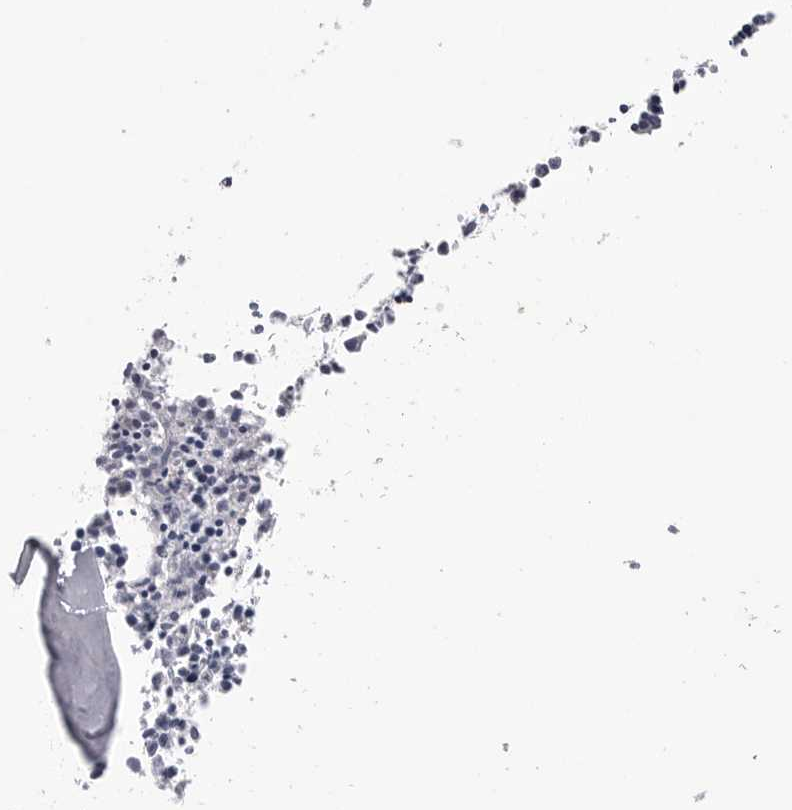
{"staining": {"intensity": "weak", "quantity": "<25%", "location": "cytoplasmic/membranous"}, "tissue": "bone marrow", "cell_type": "Hematopoietic cells", "image_type": "normal", "snomed": [{"axis": "morphology", "description": "Normal tissue, NOS"}, {"axis": "morphology", "description": "Inflammation, NOS"}, {"axis": "topography", "description": "Bone marrow"}], "caption": "Immunohistochemical staining of unremarkable human bone marrow displays no significant expression in hematopoietic cells. Nuclei are stained in blue.", "gene": "DLGAP3", "patient": {"sex": "female", "age": 62}}